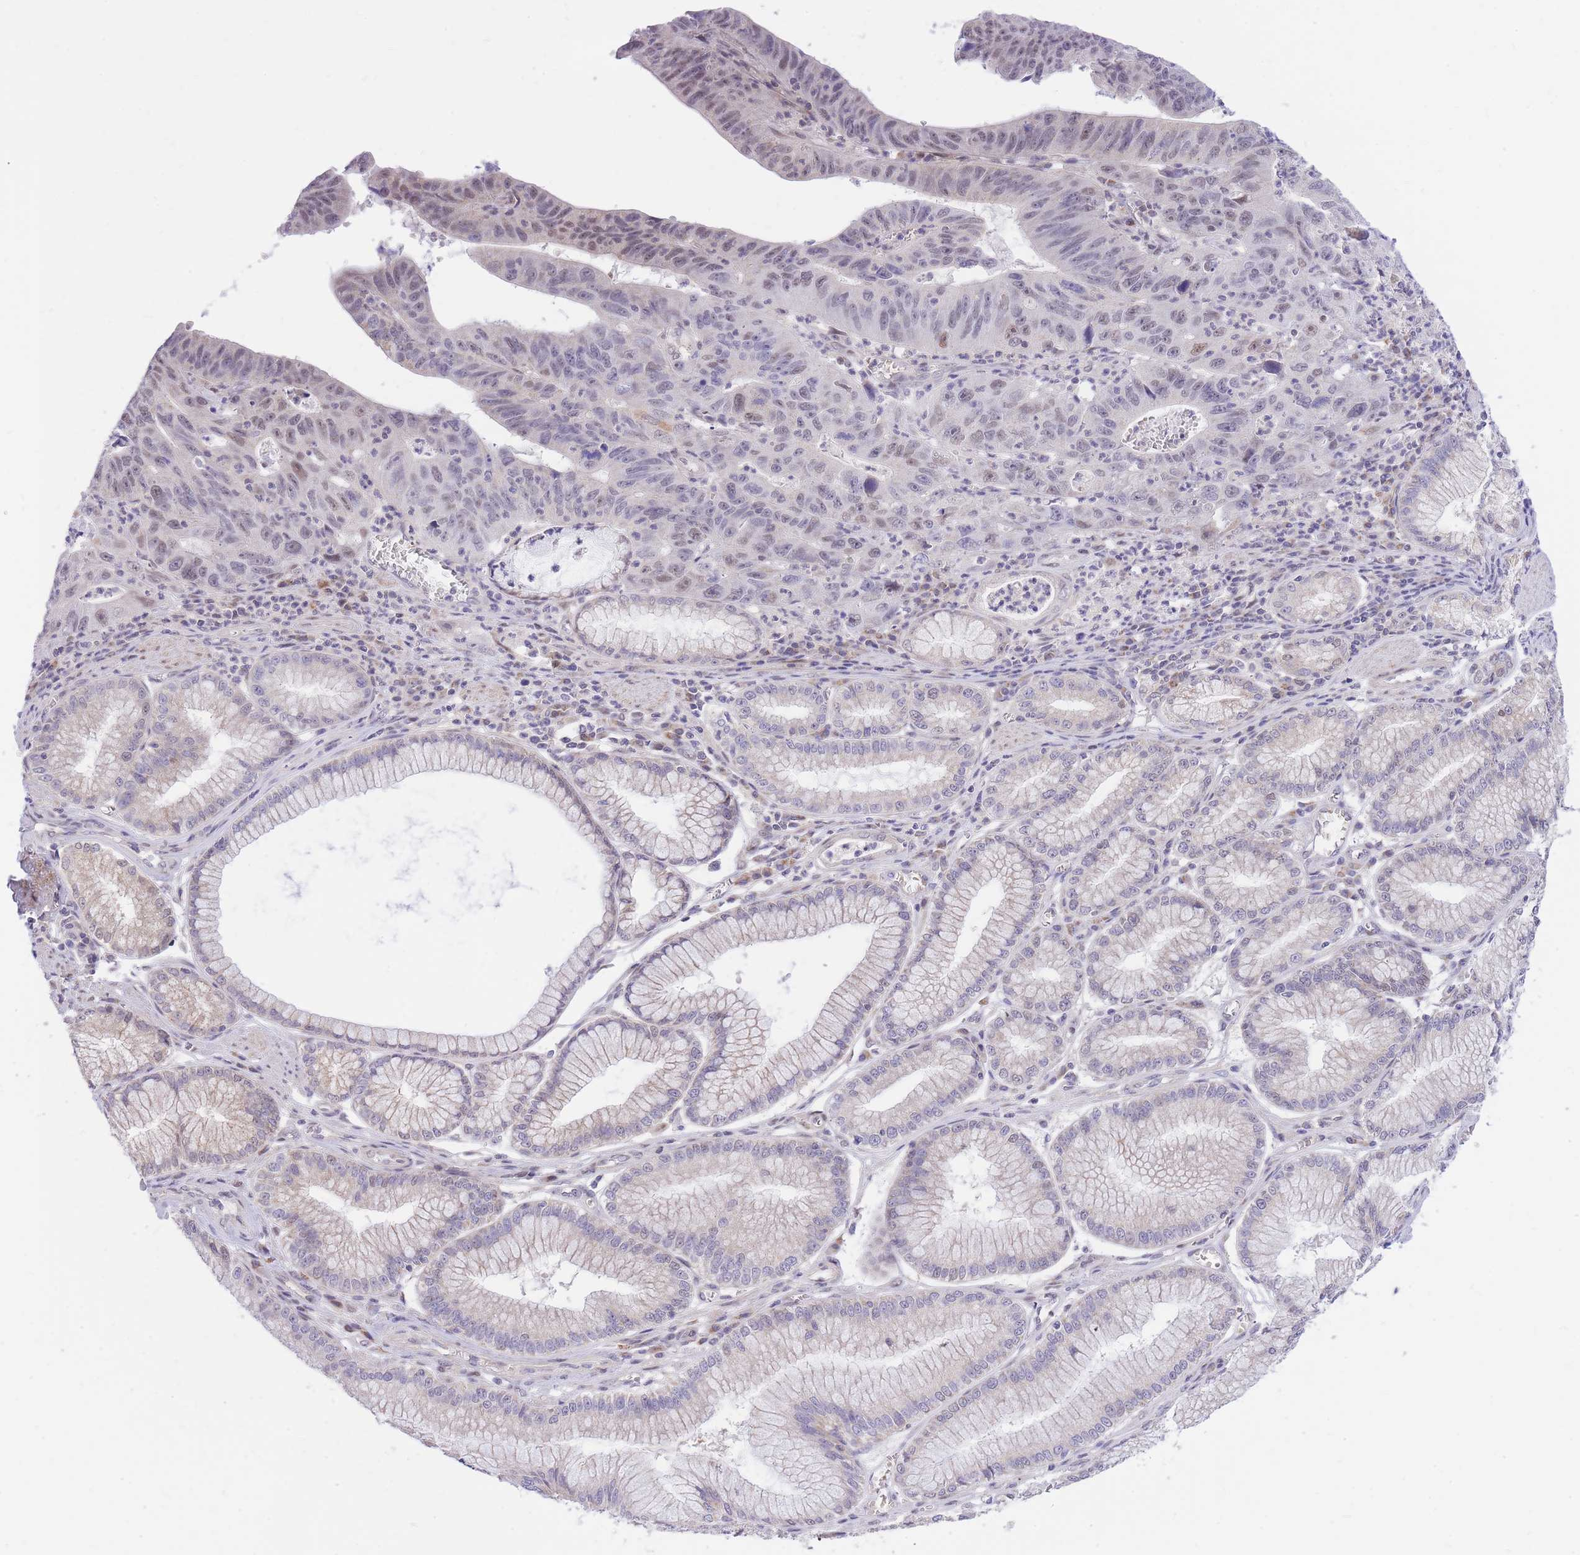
{"staining": {"intensity": "negative", "quantity": "none", "location": "none"}, "tissue": "stomach cancer", "cell_type": "Tumor cells", "image_type": "cancer", "snomed": [{"axis": "morphology", "description": "Adenocarcinoma, NOS"}, {"axis": "topography", "description": "Stomach"}], "caption": "IHC photomicrograph of neoplastic tissue: stomach cancer (adenocarcinoma) stained with DAB (3,3'-diaminobenzidine) demonstrates no significant protein positivity in tumor cells. (DAB immunohistochemistry with hematoxylin counter stain).", "gene": "MINDY2", "patient": {"sex": "male", "age": 59}}